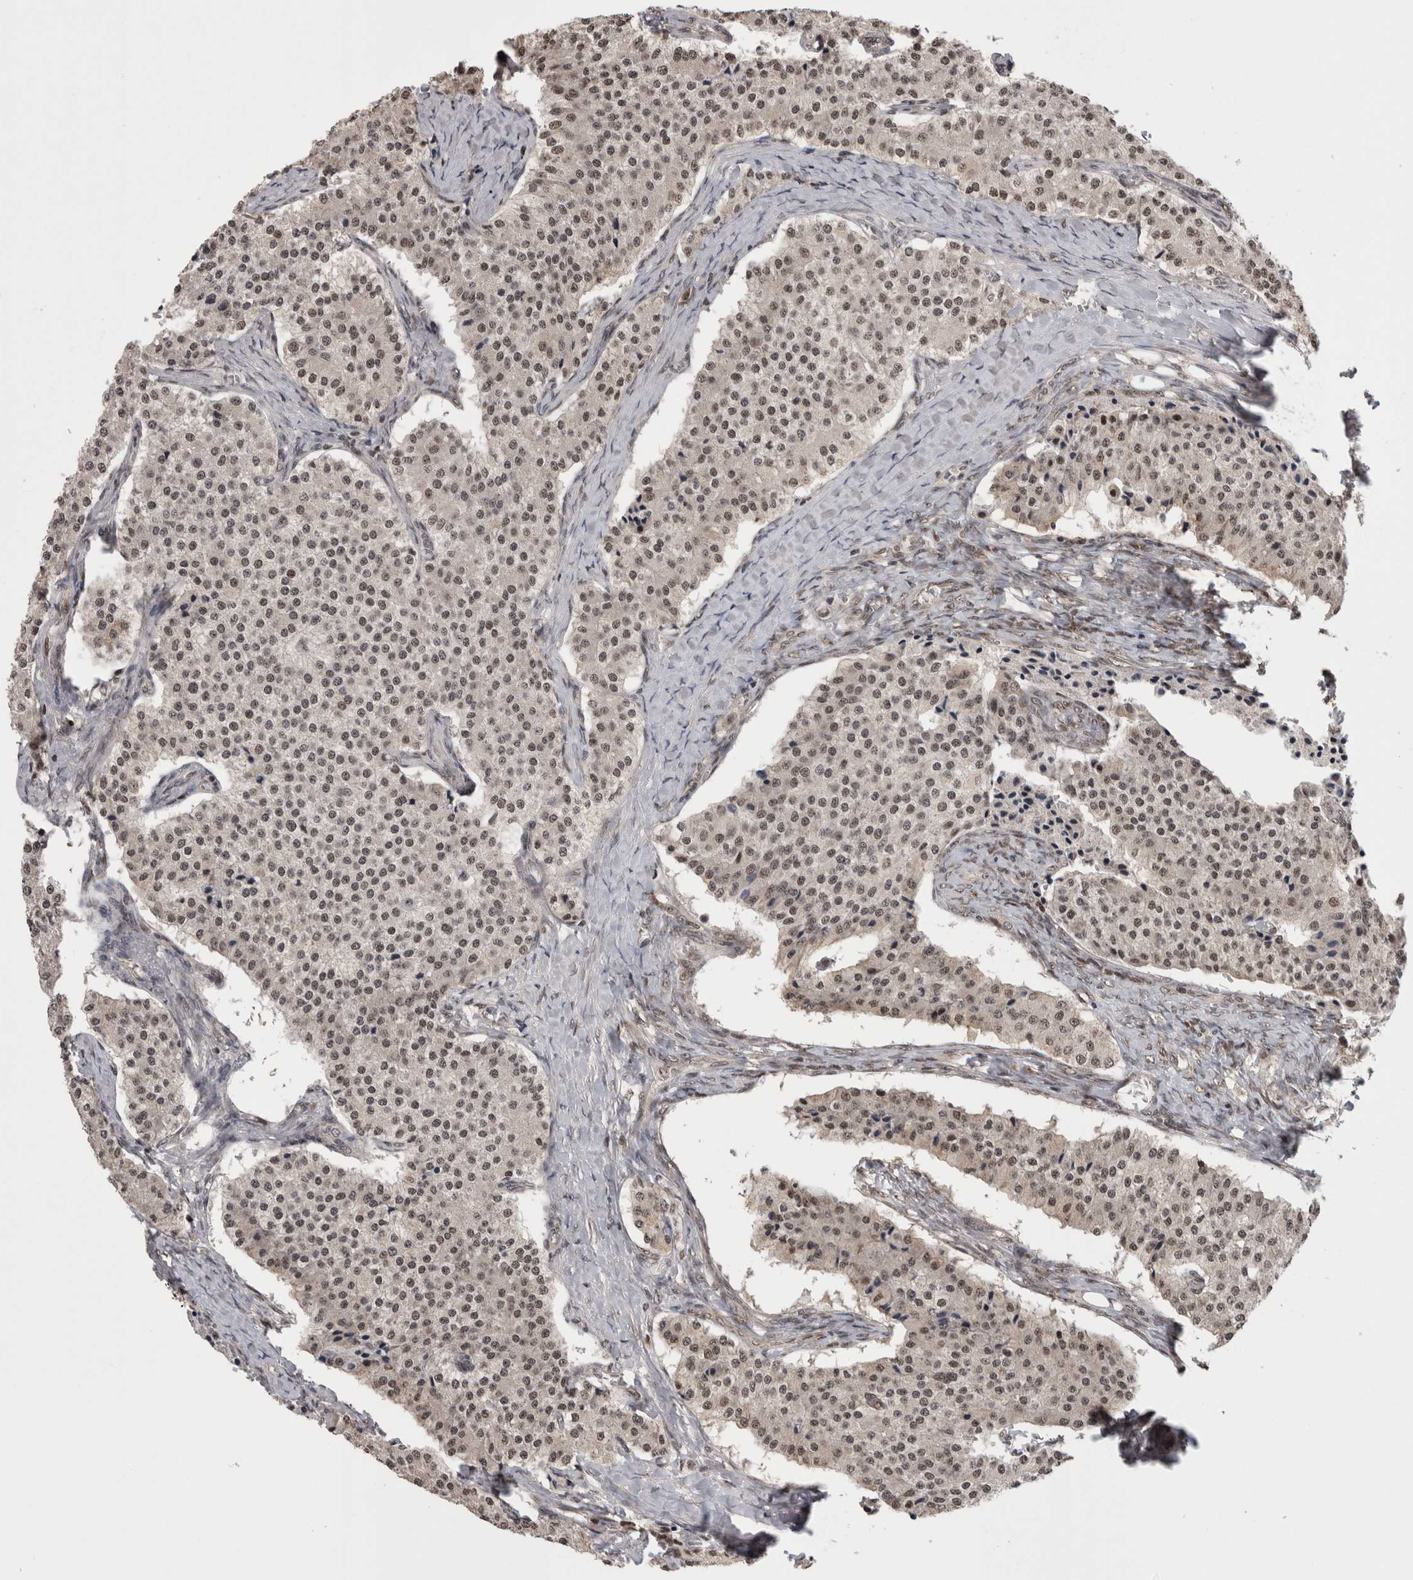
{"staining": {"intensity": "weak", "quantity": ">75%", "location": "nuclear"}, "tissue": "carcinoid", "cell_type": "Tumor cells", "image_type": "cancer", "snomed": [{"axis": "morphology", "description": "Carcinoid, malignant, NOS"}, {"axis": "topography", "description": "Colon"}], "caption": "Brown immunohistochemical staining in carcinoid shows weak nuclear positivity in about >75% of tumor cells.", "gene": "CPSF2", "patient": {"sex": "female", "age": 52}}